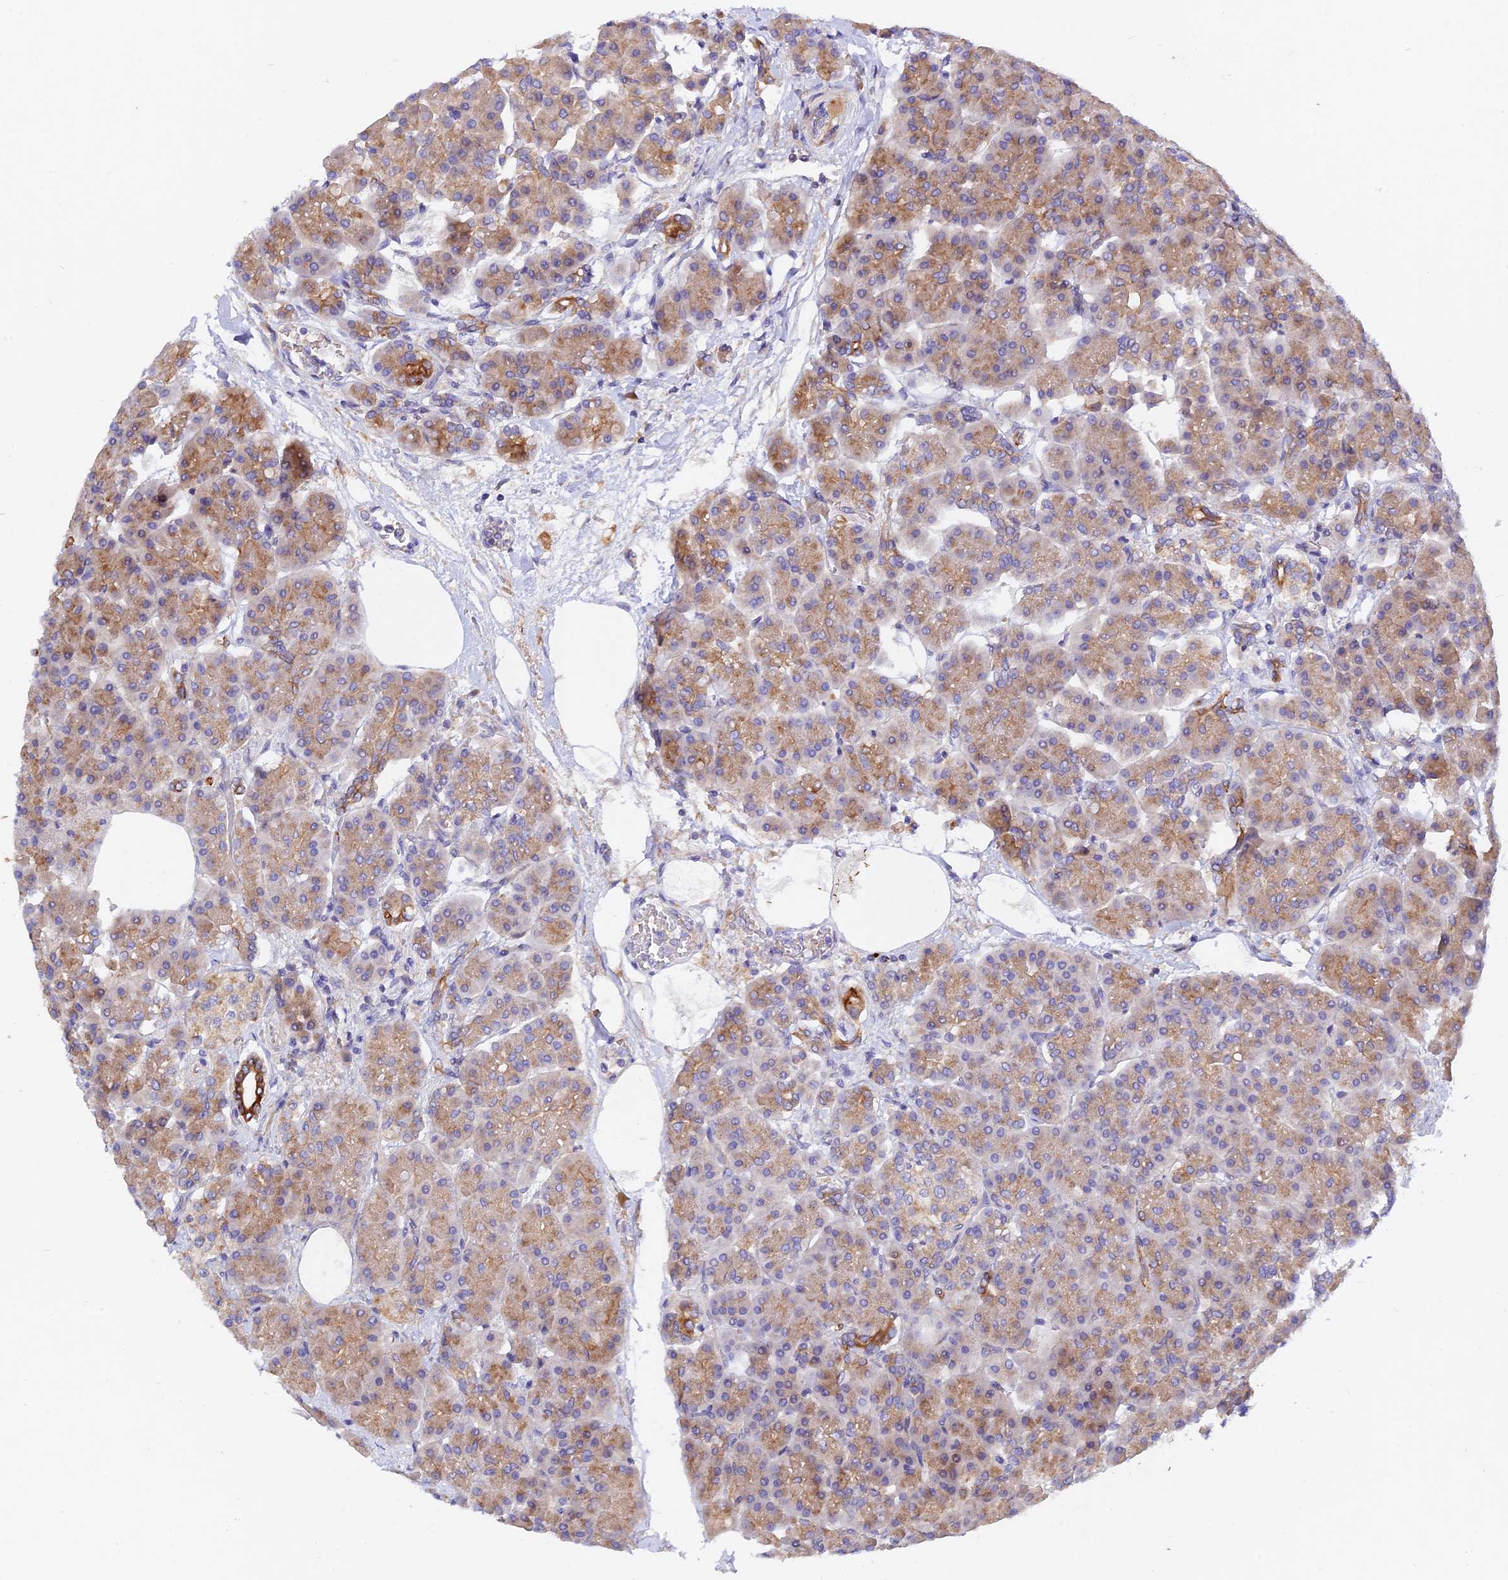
{"staining": {"intensity": "moderate", "quantity": "25%-75%", "location": "cytoplasmic/membranous"}, "tissue": "pancreas", "cell_type": "Exocrine glandular cells", "image_type": "normal", "snomed": [{"axis": "morphology", "description": "Normal tissue, NOS"}, {"axis": "topography", "description": "Pancreas"}], "caption": "Immunohistochemistry histopathology image of benign human pancreas stained for a protein (brown), which reveals medium levels of moderate cytoplasmic/membranous staining in about 25%-75% of exocrine glandular cells.", "gene": "MROH1", "patient": {"sex": "female", "age": 70}}